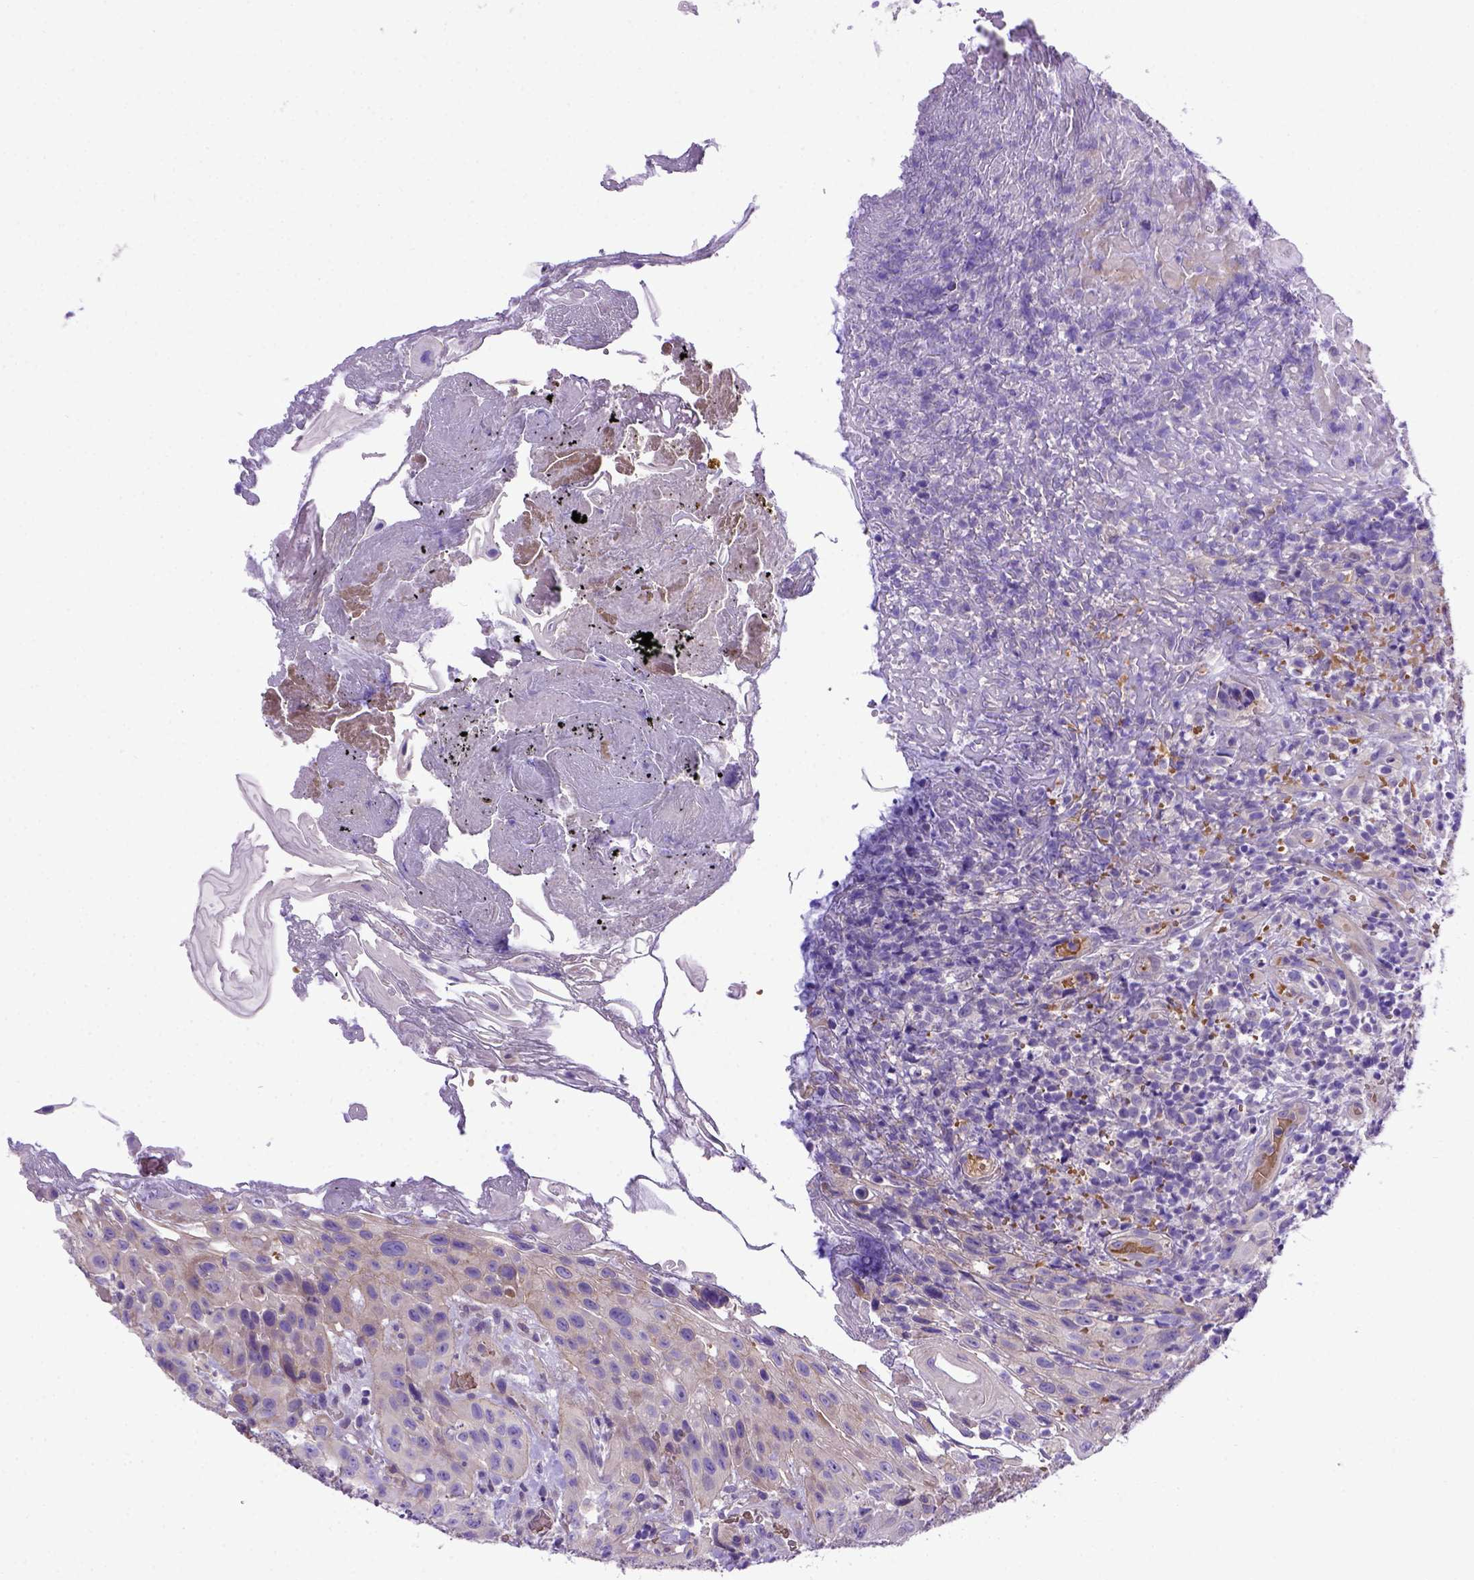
{"staining": {"intensity": "negative", "quantity": "none", "location": "none"}, "tissue": "head and neck cancer", "cell_type": "Tumor cells", "image_type": "cancer", "snomed": [{"axis": "morphology", "description": "Normal tissue, NOS"}, {"axis": "morphology", "description": "Squamous cell carcinoma, NOS"}, {"axis": "topography", "description": "Oral tissue"}, {"axis": "topography", "description": "Tounge, NOS"}, {"axis": "topography", "description": "Head-Neck"}], "caption": "This is a micrograph of immunohistochemistry (IHC) staining of head and neck squamous cell carcinoma, which shows no expression in tumor cells. The staining was performed using DAB to visualize the protein expression in brown, while the nuclei were stained in blue with hematoxylin (Magnification: 20x).", "gene": "ADAM12", "patient": {"sex": "male", "age": 62}}